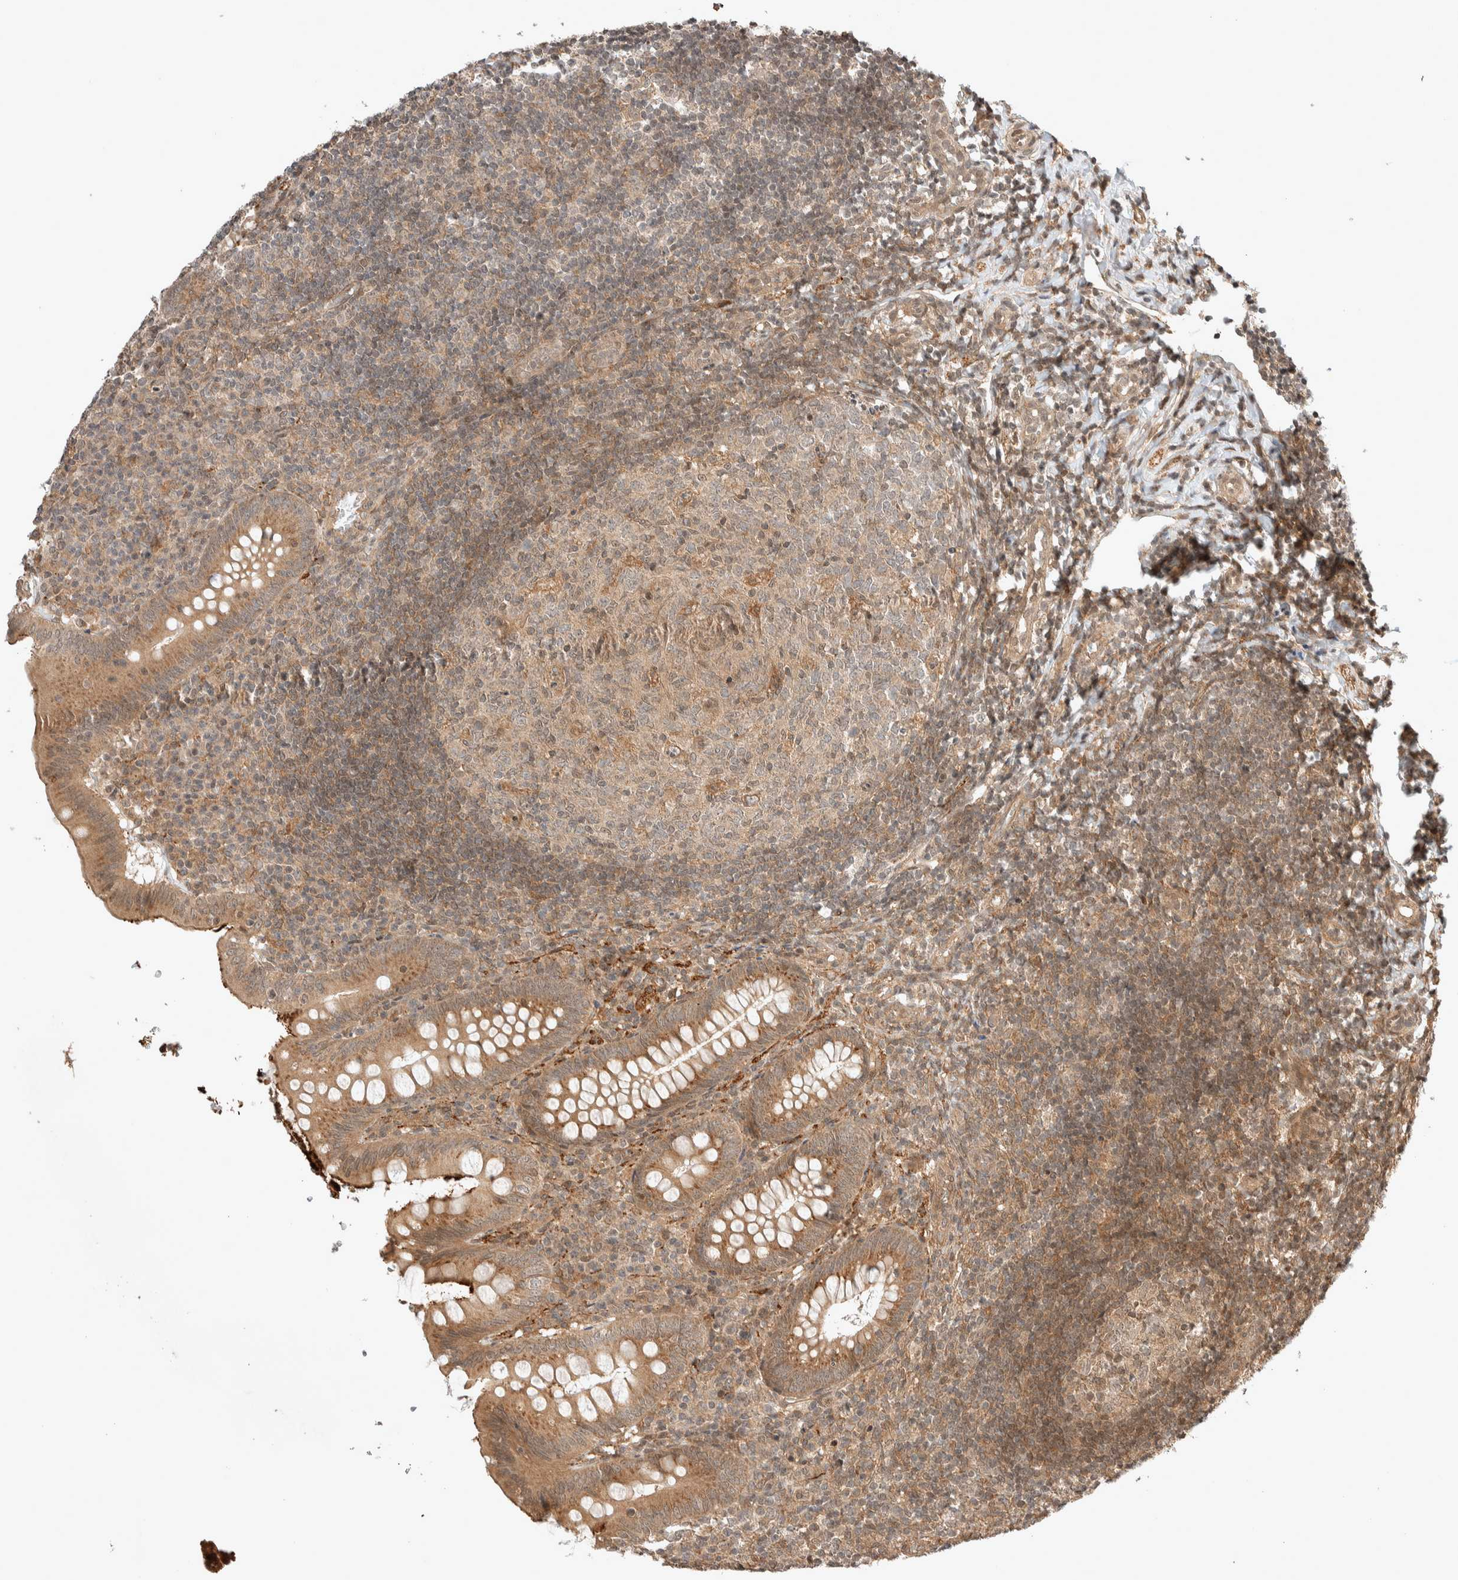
{"staining": {"intensity": "moderate", "quantity": ">75%", "location": "cytoplasmic/membranous"}, "tissue": "appendix", "cell_type": "Glandular cells", "image_type": "normal", "snomed": [{"axis": "morphology", "description": "Normal tissue, NOS"}, {"axis": "topography", "description": "Appendix"}], "caption": "A high-resolution histopathology image shows immunohistochemistry (IHC) staining of benign appendix, which displays moderate cytoplasmic/membranous expression in approximately >75% of glandular cells.", "gene": "THRA", "patient": {"sex": "male", "age": 8}}